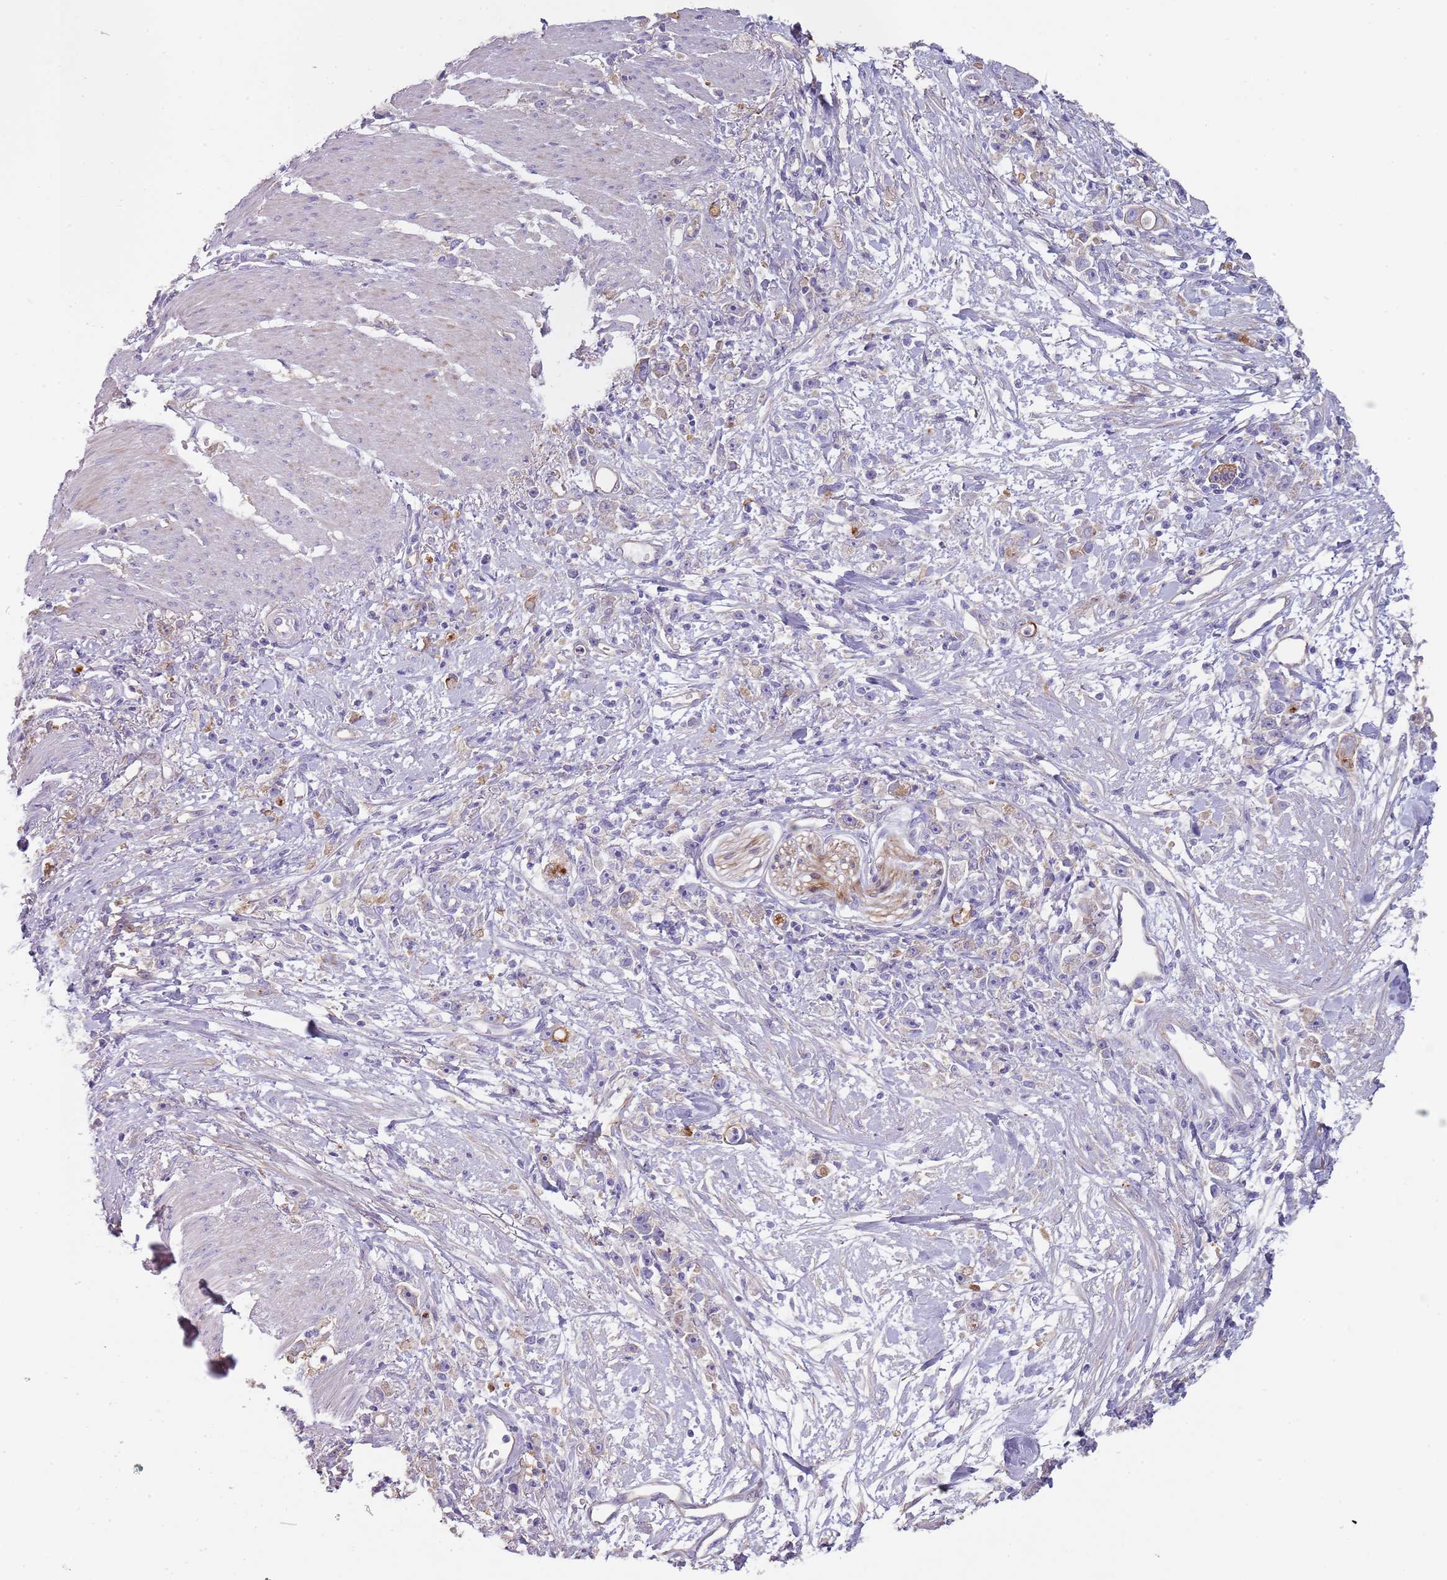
{"staining": {"intensity": "negative", "quantity": "none", "location": "none"}, "tissue": "stomach cancer", "cell_type": "Tumor cells", "image_type": "cancer", "snomed": [{"axis": "morphology", "description": "Adenocarcinoma, NOS"}, {"axis": "topography", "description": "Stomach"}], "caption": "An IHC histopathology image of adenocarcinoma (stomach) is shown. There is no staining in tumor cells of adenocarcinoma (stomach). (Brightfield microscopy of DAB (3,3'-diaminobenzidine) IHC at high magnification).", "gene": "NBPF3", "patient": {"sex": "female", "age": 59}}